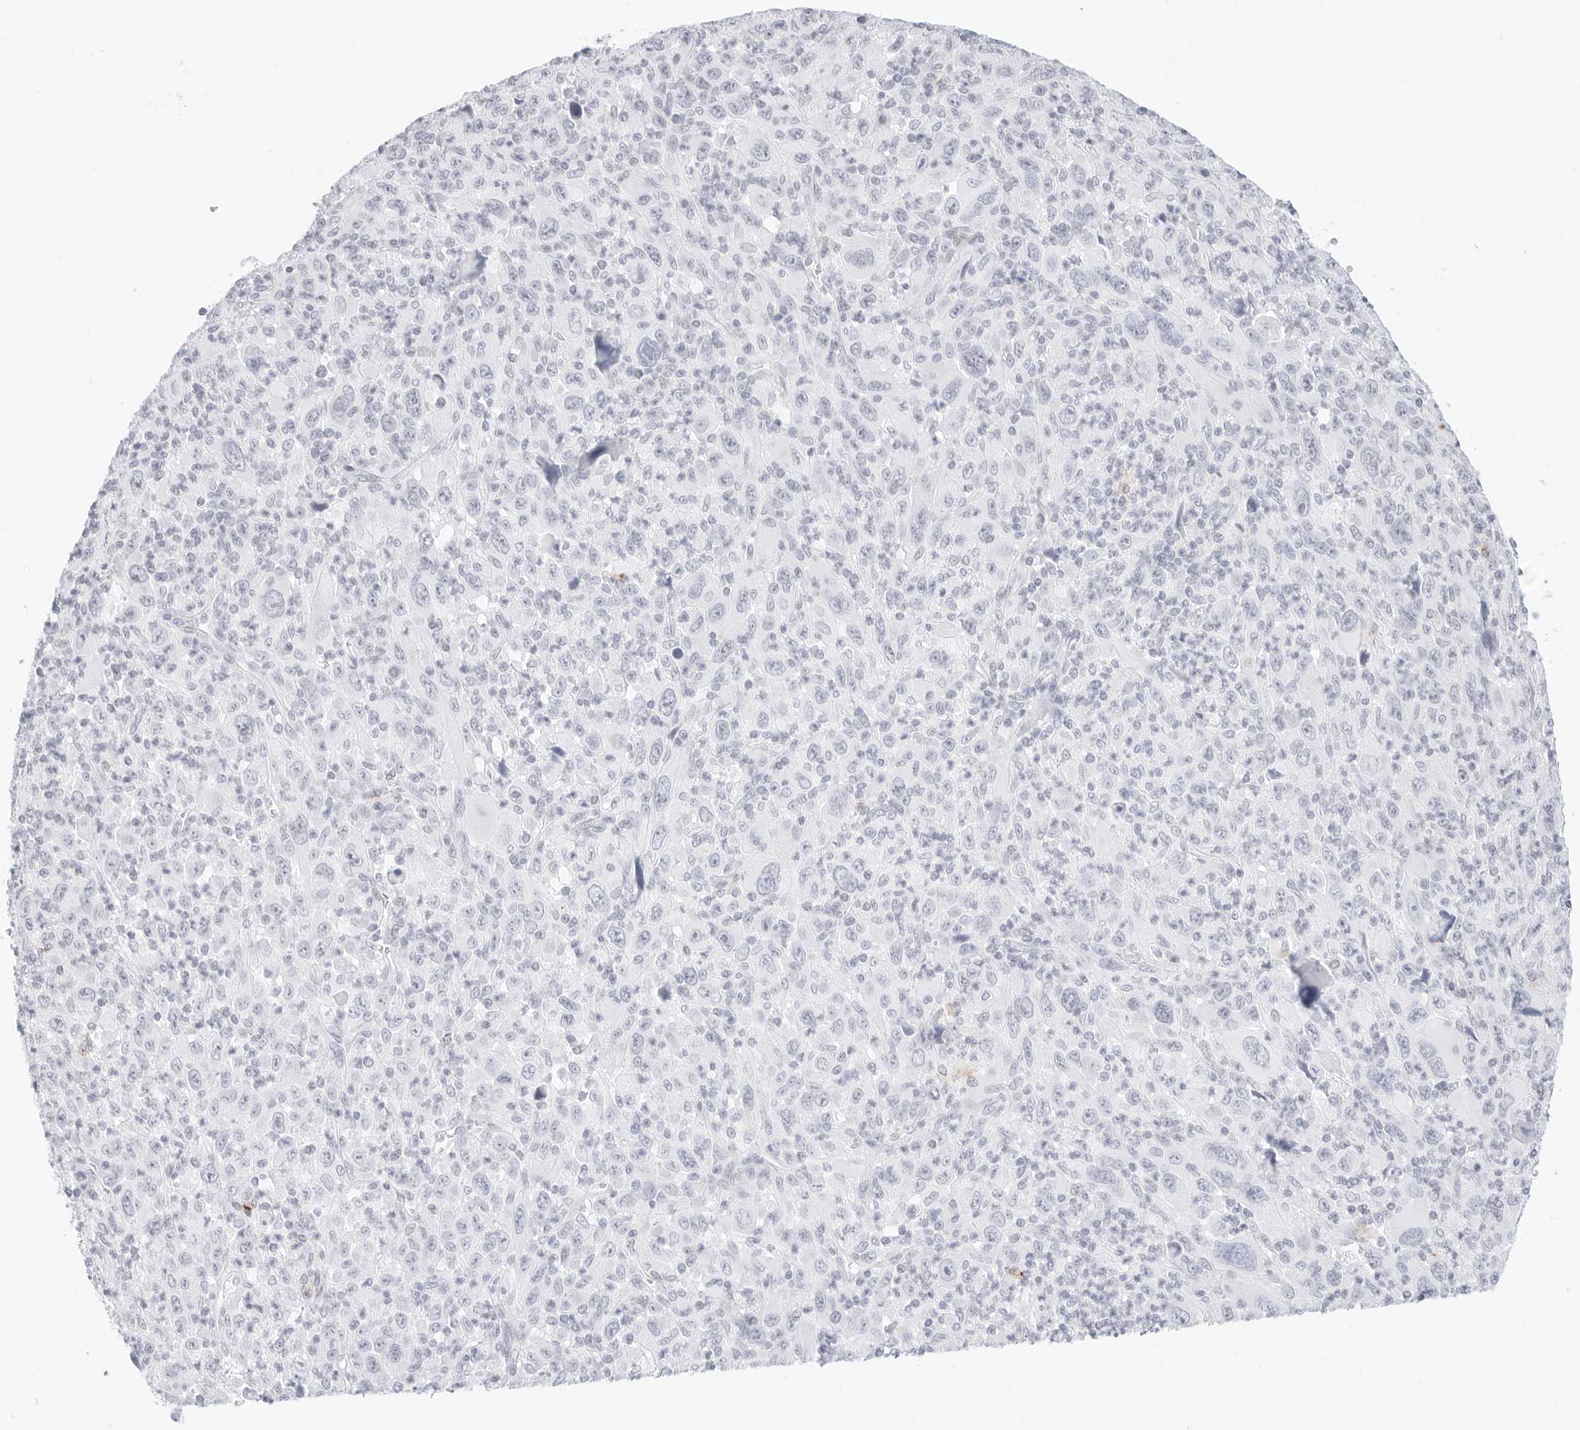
{"staining": {"intensity": "negative", "quantity": "none", "location": "none"}, "tissue": "melanoma", "cell_type": "Tumor cells", "image_type": "cancer", "snomed": [{"axis": "morphology", "description": "Malignant melanoma, Metastatic site"}, {"axis": "topography", "description": "Skin"}], "caption": "There is no significant expression in tumor cells of malignant melanoma (metastatic site).", "gene": "CDH1", "patient": {"sex": "female", "age": 56}}